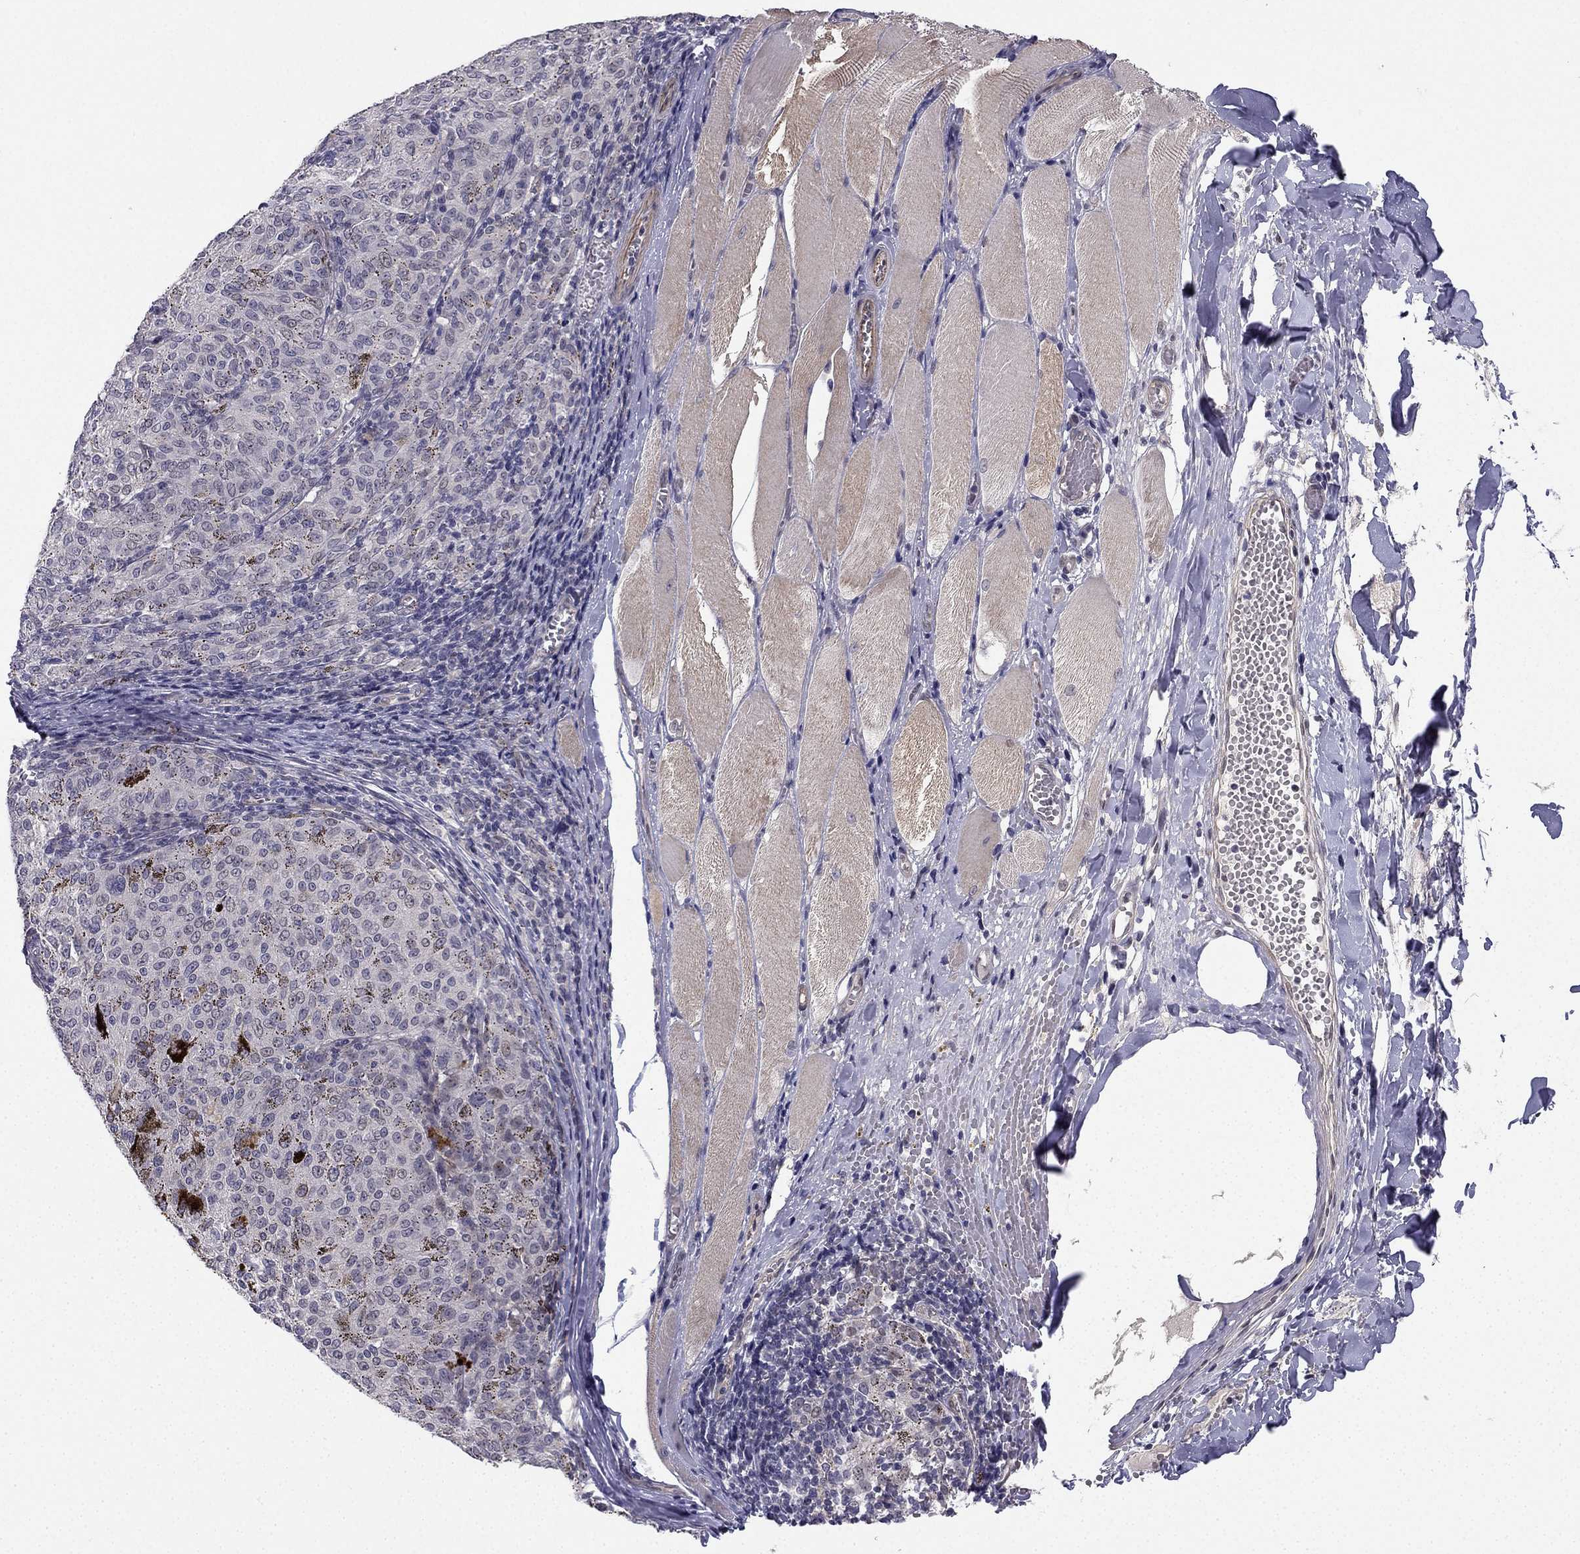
{"staining": {"intensity": "negative", "quantity": "none", "location": "none"}, "tissue": "melanoma", "cell_type": "Tumor cells", "image_type": "cancer", "snomed": [{"axis": "morphology", "description": "Malignant melanoma, NOS"}, {"axis": "topography", "description": "Skin"}], "caption": "IHC histopathology image of neoplastic tissue: human melanoma stained with DAB shows no significant protein expression in tumor cells.", "gene": "CHST8", "patient": {"sex": "female", "age": 72}}